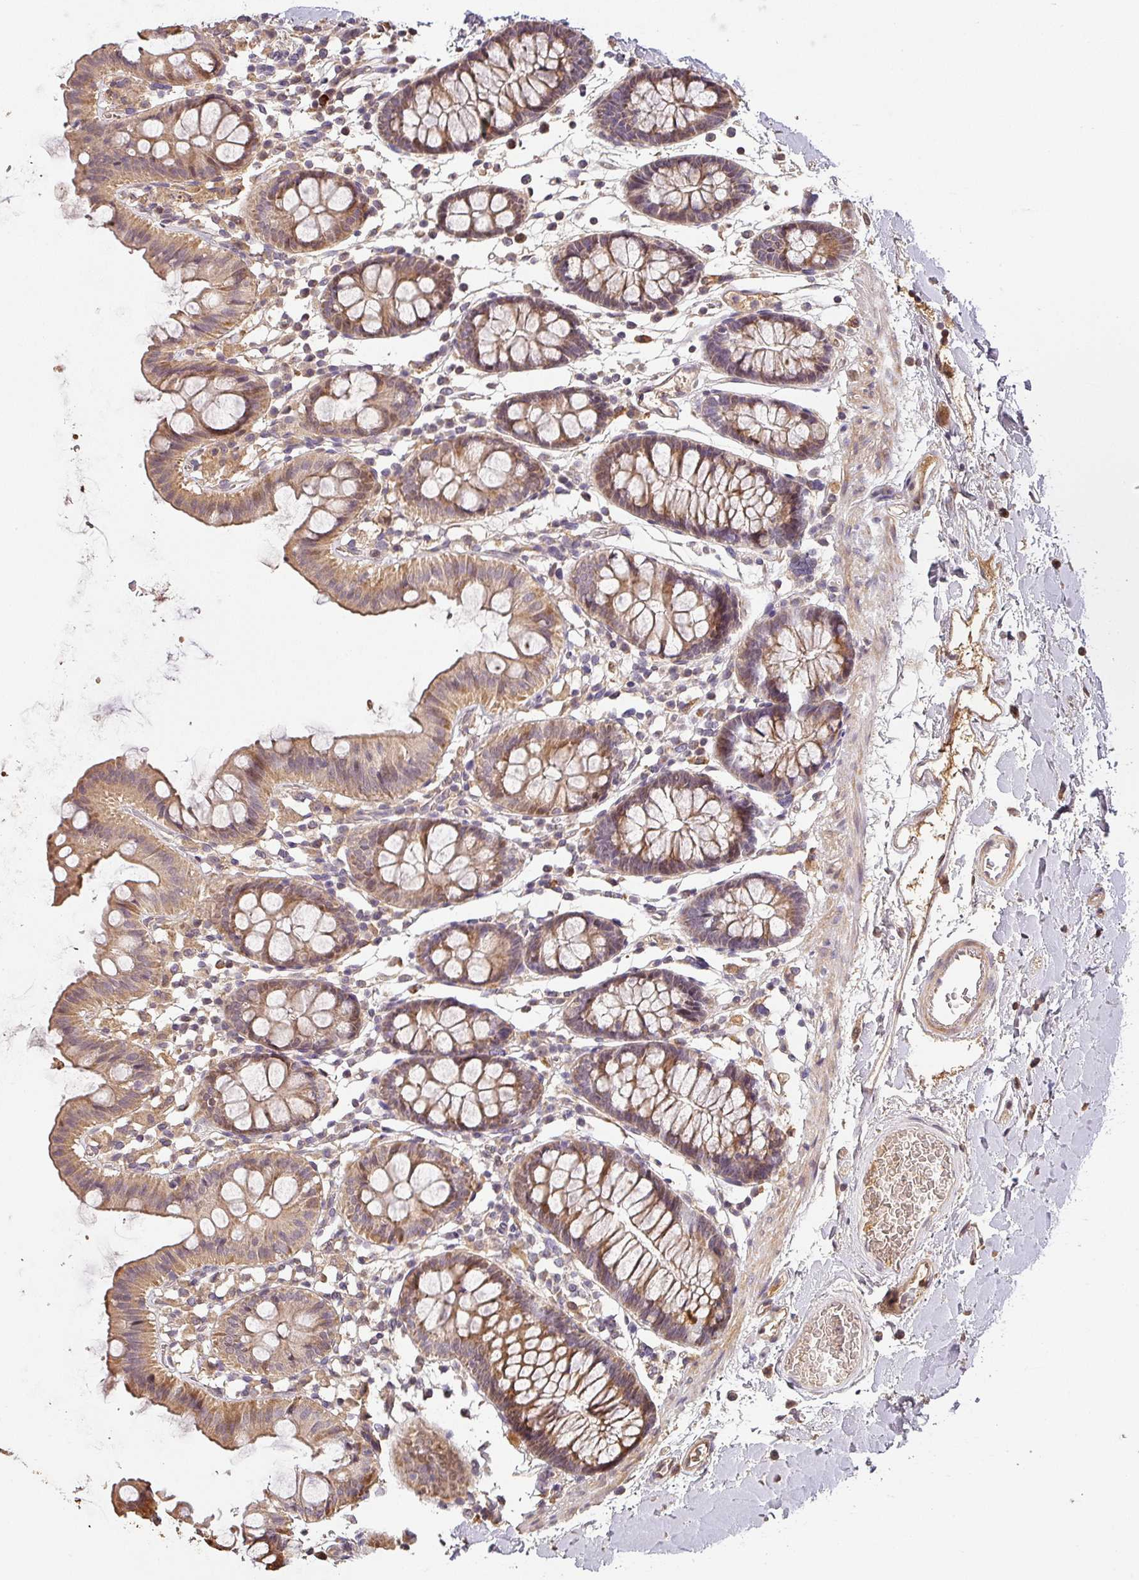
{"staining": {"intensity": "weak", "quantity": ">75%", "location": "cytoplasmic/membranous"}, "tissue": "colon", "cell_type": "Endothelial cells", "image_type": "normal", "snomed": [{"axis": "morphology", "description": "Normal tissue, NOS"}, {"axis": "topography", "description": "Colon"}], "caption": "Brown immunohistochemical staining in normal colon demonstrates weak cytoplasmic/membranous staining in about >75% of endothelial cells. The staining was performed using DAB, with brown indicating positive protein expression. Nuclei are stained blue with hematoxylin.", "gene": "BPIFB3", "patient": {"sex": "male", "age": 75}}